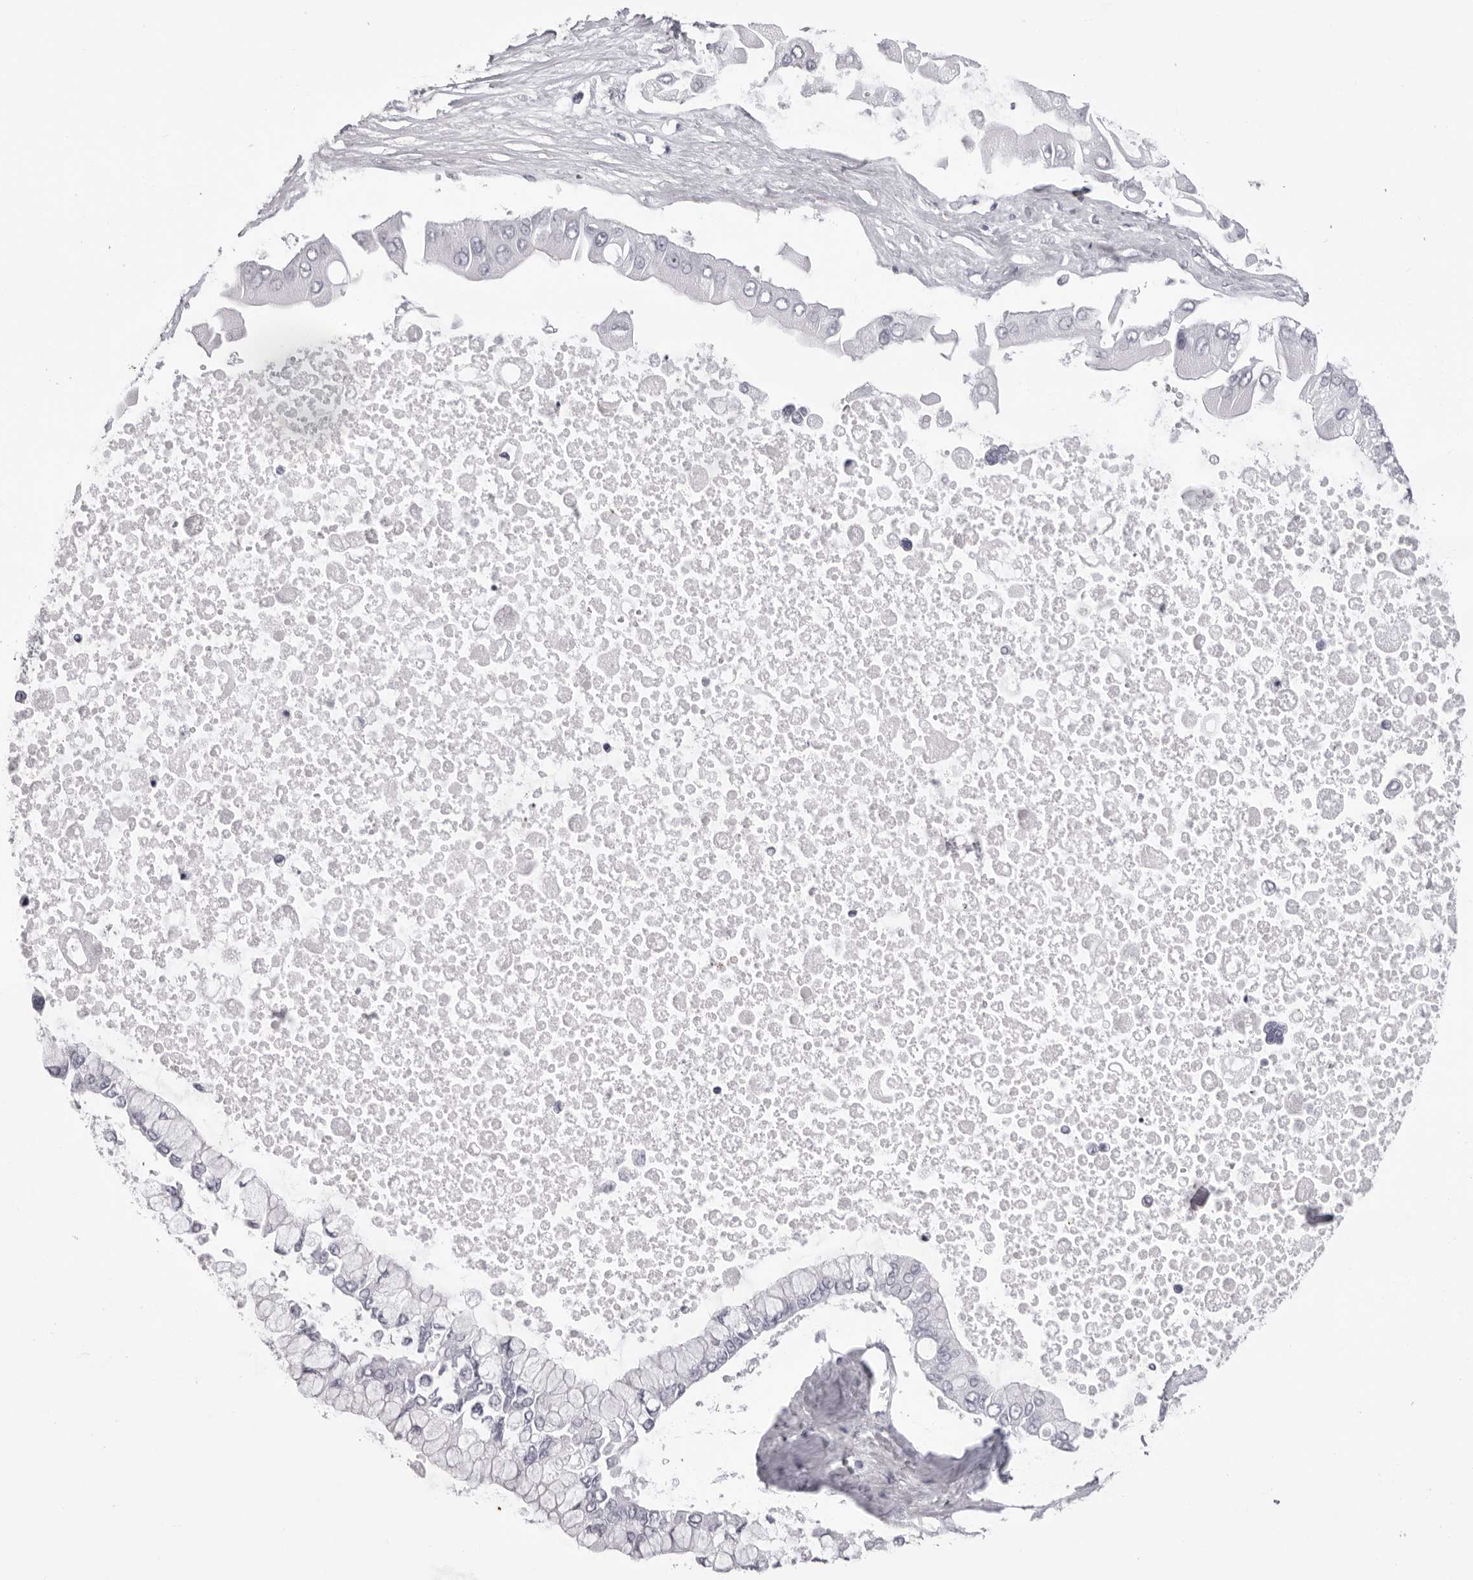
{"staining": {"intensity": "negative", "quantity": "none", "location": "none"}, "tissue": "liver cancer", "cell_type": "Tumor cells", "image_type": "cancer", "snomed": [{"axis": "morphology", "description": "Cholangiocarcinoma"}, {"axis": "topography", "description": "Liver"}], "caption": "High magnification brightfield microscopy of liver cancer stained with DAB (3,3'-diaminobenzidine) (brown) and counterstained with hematoxylin (blue): tumor cells show no significant positivity.", "gene": "CST1", "patient": {"sex": "male", "age": 50}}